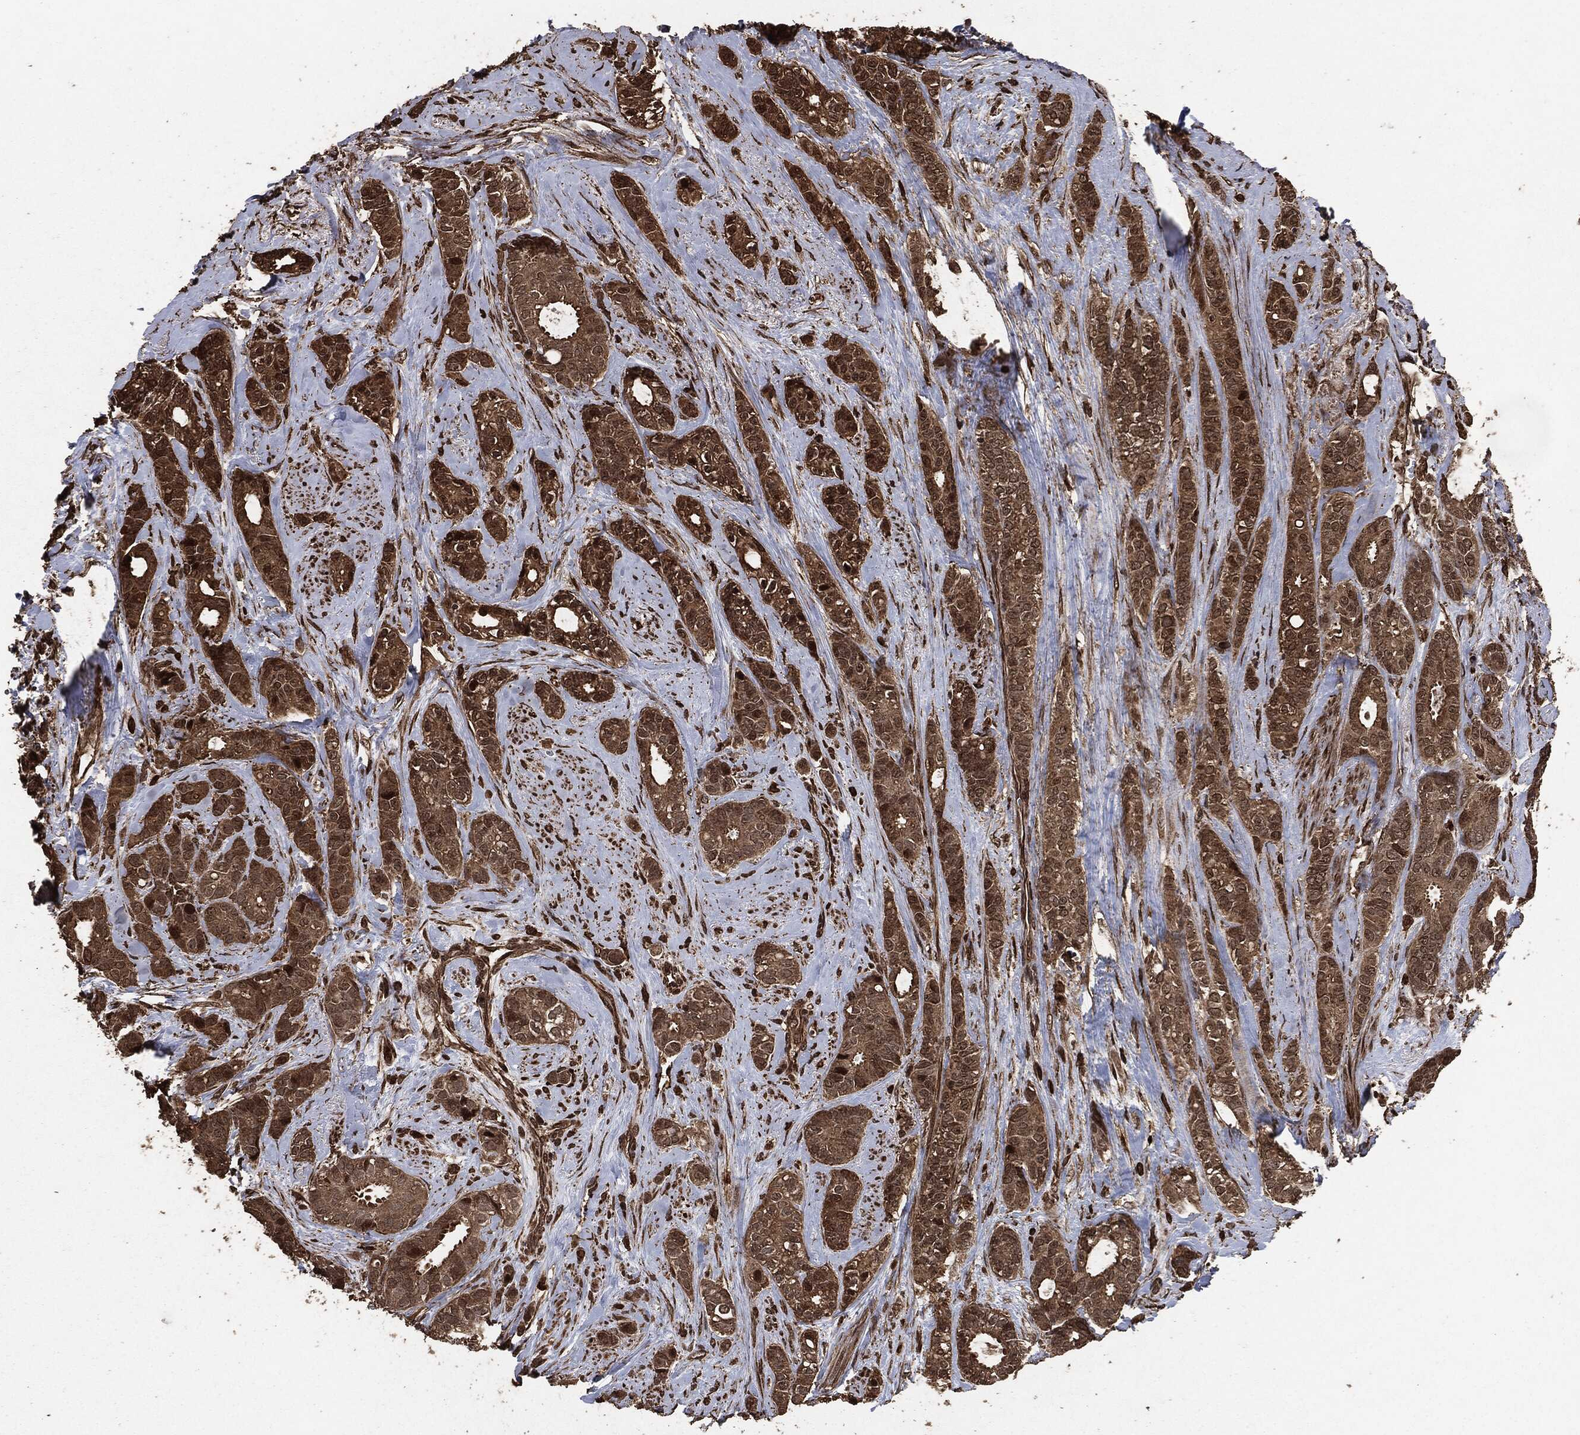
{"staining": {"intensity": "strong", "quantity": "25%-75%", "location": "cytoplasmic/membranous"}, "tissue": "breast cancer", "cell_type": "Tumor cells", "image_type": "cancer", "snomed": [{"axis": "morphology", "description": "Duct carcinoma"}, {"axis": "topography", "description": "Breast"}], "caption": "Strong cytoplasmic/membranous expression is appreciated in approximately 25%-75% of tumor cells in breast invasive ductal carcinoma. (DAB IHC with brightfield microscopy, high magnification).", "gene": "EGFR", "patient": {"sex": "female", "age": 71}}